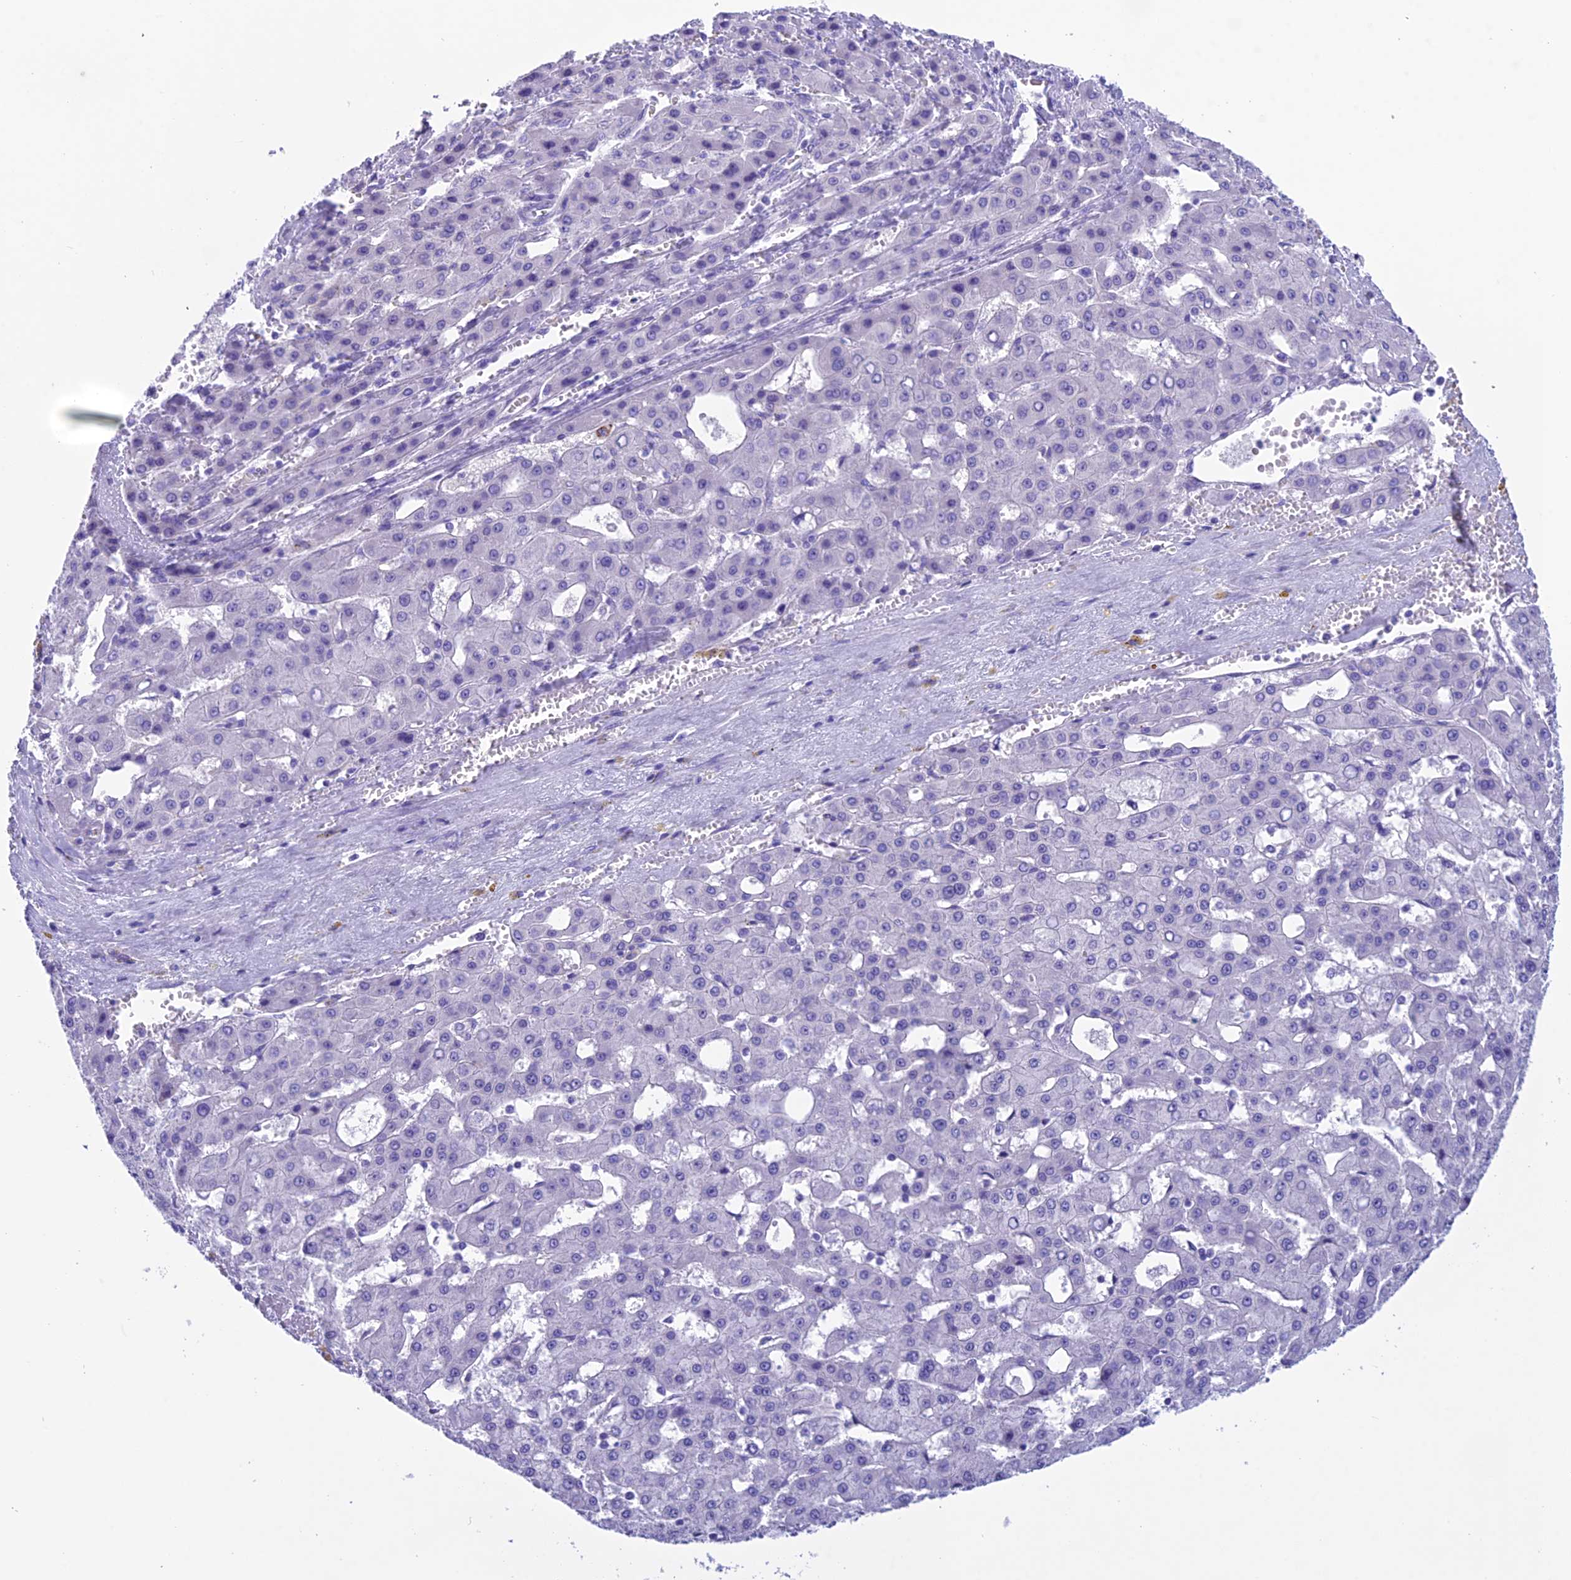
{"staining": {"intensity": "negative", "quantity": "none", "location": "none"}, "tissue": "liver cancer", "cell_type": "Tumor cells", "image_type": "cancer", "snomed": [{"axis": "morphology", "description": "Carcinoma, Hepatocellular, NOS"}, {"axis": "topography", "description": "Liver"}], "caption": "Human liver hepatocellular carcinoma stained for a protein using immunohistochemistry demonstrates no staining in tumor cells.", "gene": "TRAM1L1", "patient": {"sex": "male", "age": 47}}